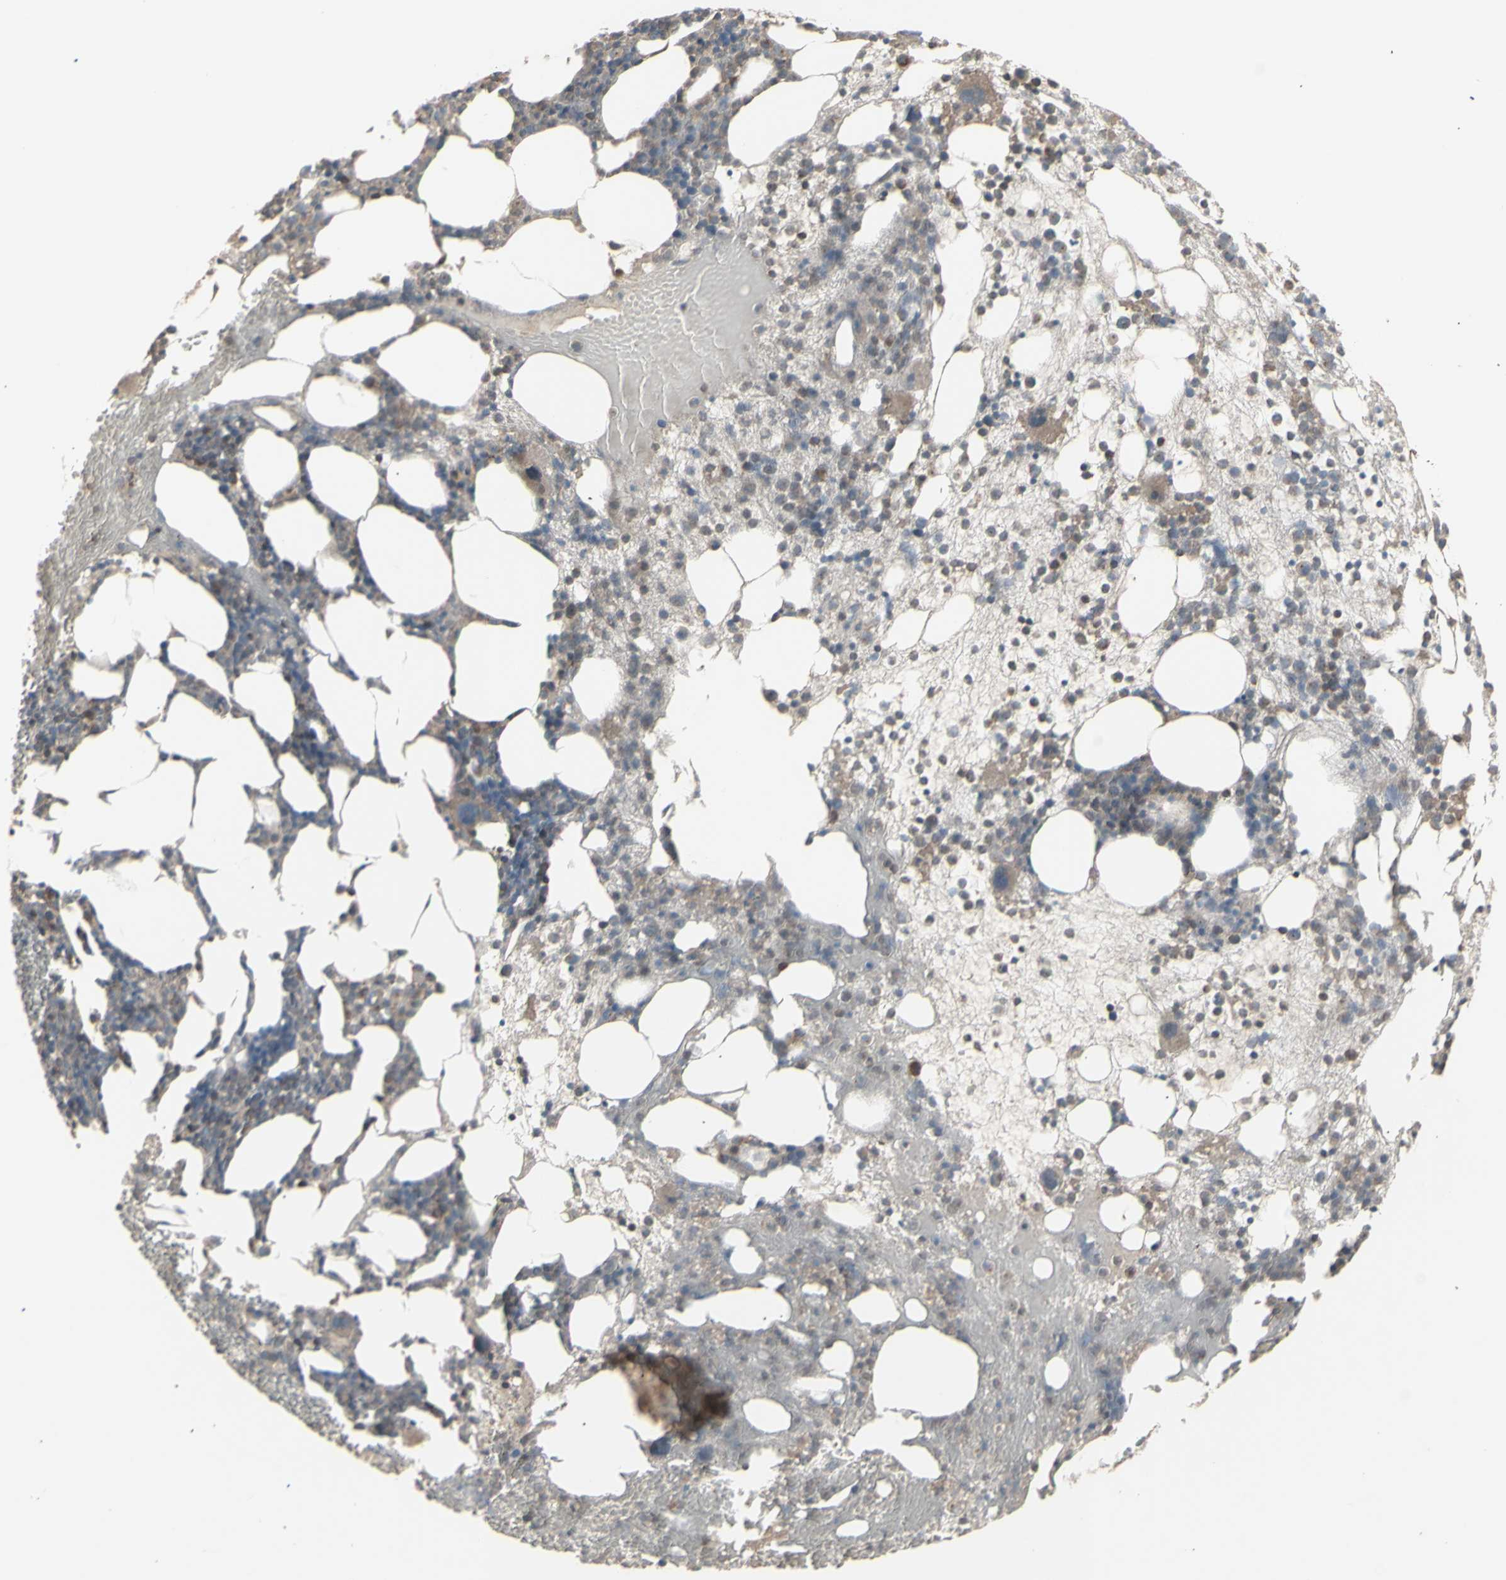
{"staining": {"intensity": "moderate", "quantity": "<25%", "location": "cytoplasmic/membranous"}, "tissue": "bone marrow", "cell_type": "Hematopoietic cells", "image_type": "normal", "snomed": [{"axis": "morphology", "description": "Normal tissue, NOS"}, {"axis": "morphology", "description": "Inflammation, NOS"}, {"axis": "topography", "description": "Bone marrow"}], "caption": "IHC image of benign bone marrow stained for a protein (brown), which exhibits low levels of moderate cytoplasmic/membranous staining in about <25% of hematopoietic cells.", "gene": "CSK", "patient": {"sex": "female", "age": 79}}